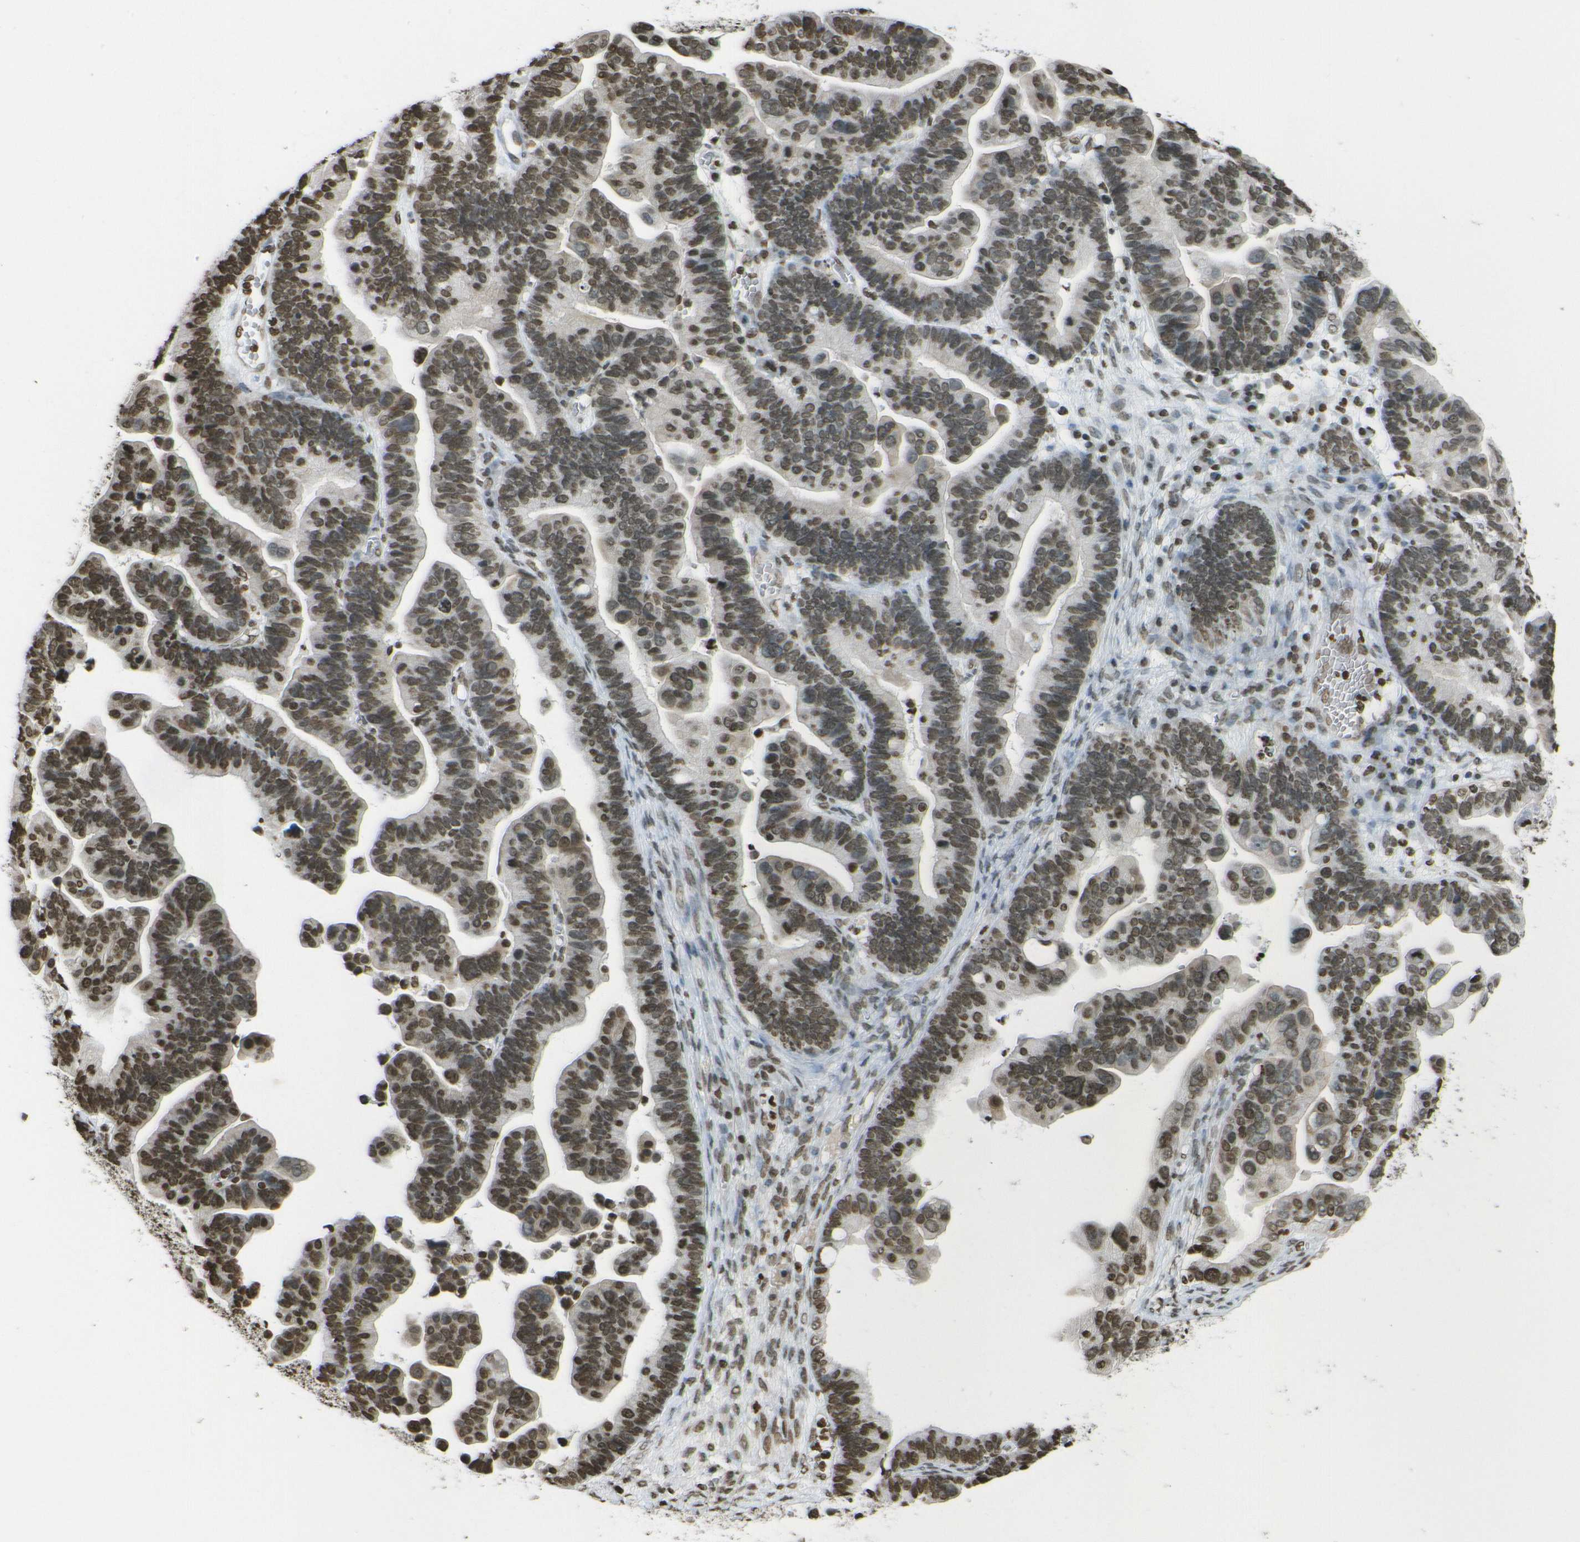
{"staining": {"intensity": "moderate", "quantity": ">75%", "location": "nuclear"}, "tissue": "ovarian cancer", "cell_type": "Tumor cells", "image_type": "cancer", "snomed": [{"axis": "morphology", "description": "Cystadenocarcinoma, serous, NOS"}, {"axis": "topography", "description": "Ovary"}], "caption": "Immunohistochemical staining of ovarian serous cystadenocarcinoma demonstrates moderate nuclear protein positivity in approximately >75% of tumor cells.", "gene": "H4C16", "patient": {"sex": "female", "age": 56}}